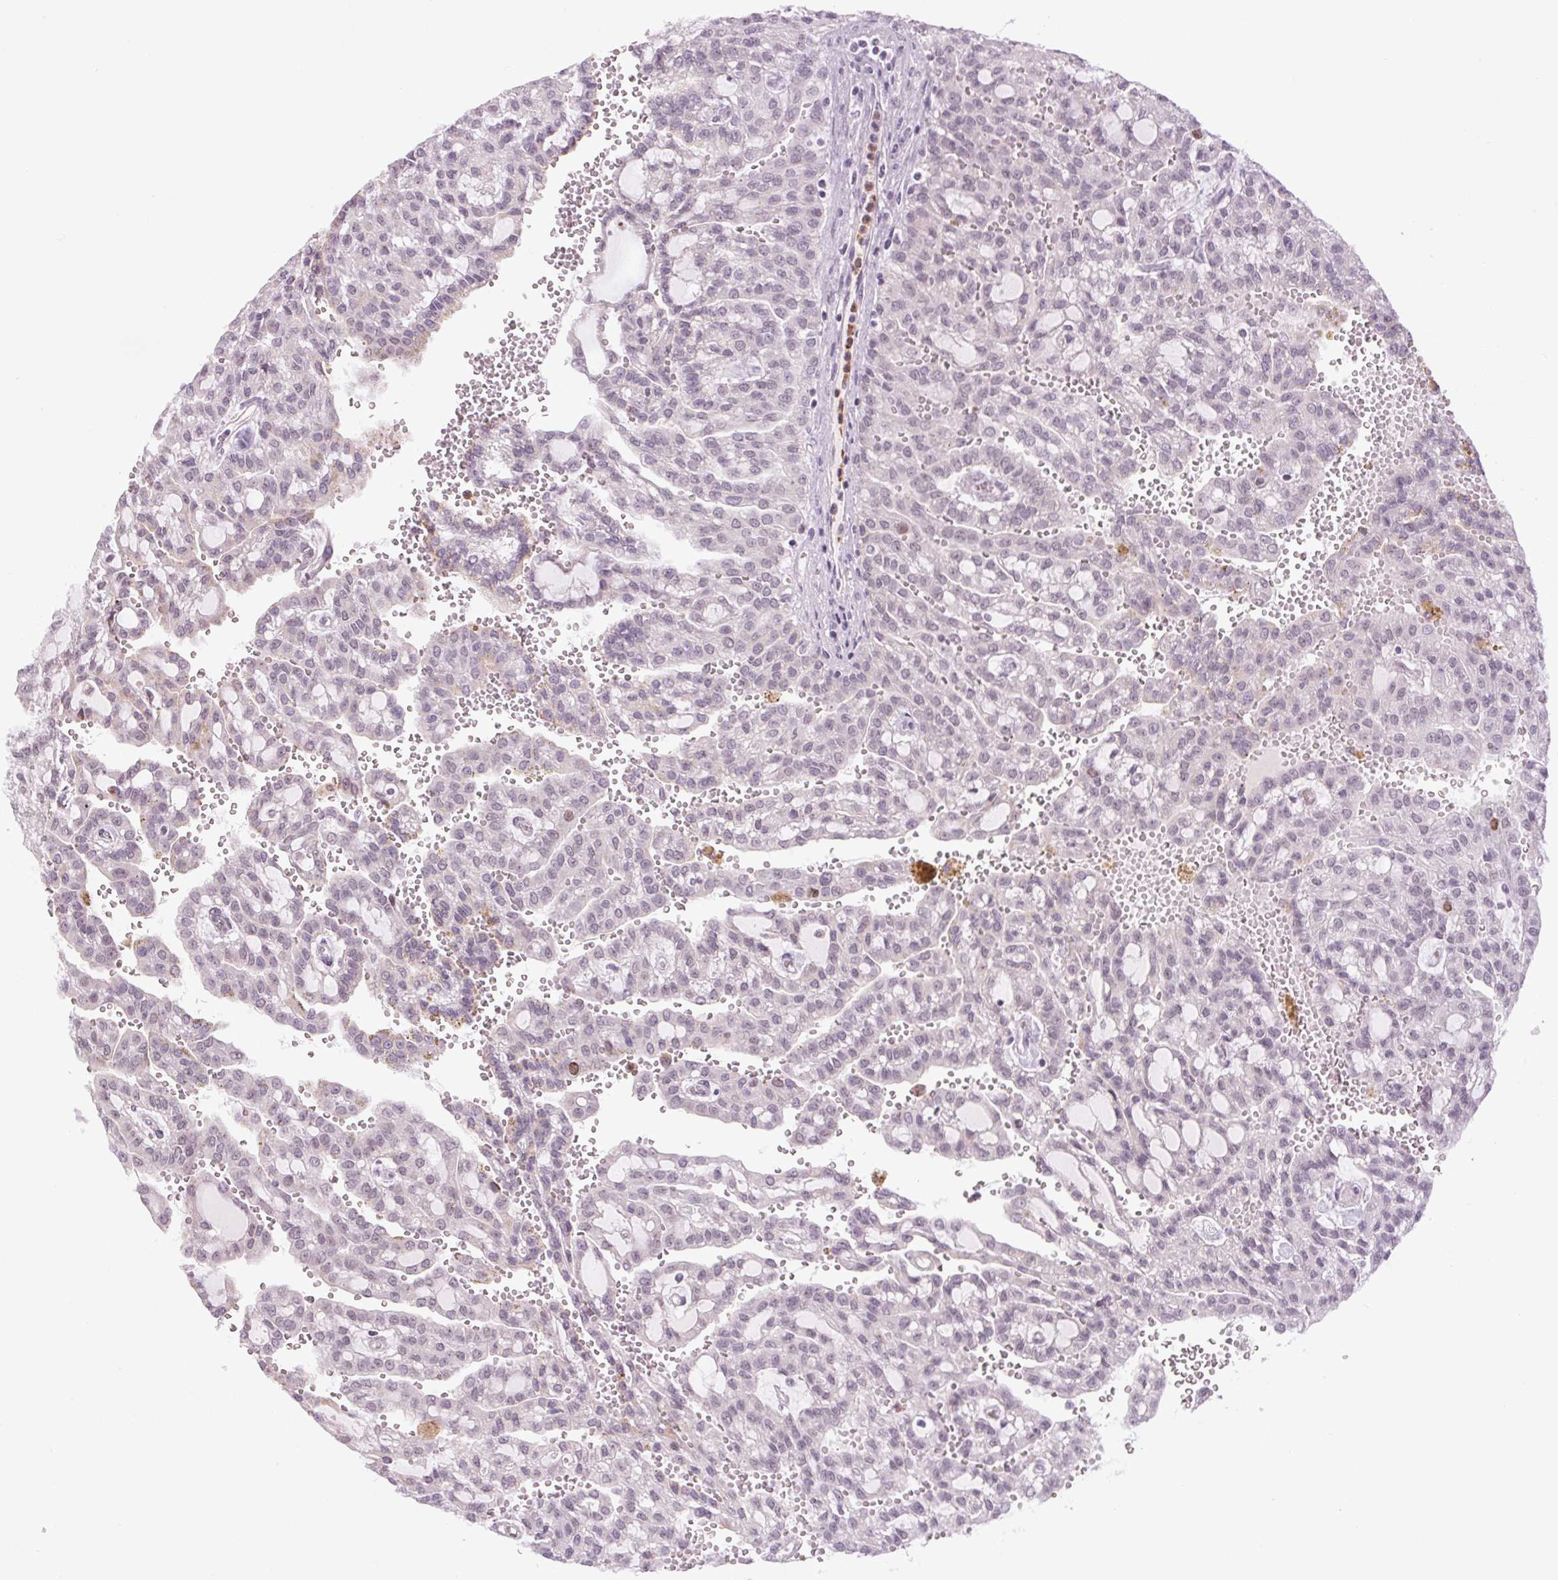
{"staining": {"intensity": "negative", "quantity": "none", "location": "none"}, "tissue": "renal cancer", "cell_type": "Tumor cells", "image_type": "cancer", "snomed": [{"axis": "morphology", "description": "Adenocarcinoma, NOS"}, {"axis": "topography", "description": "Kidney"}], "caption": "Immunohistochemistry of human renal adenocarcinoma shows no expression in tumor cells. The staining was performed using DAB to visualize the protein expression in brown, while the nuclei were stained in blue with hematoxylin (Magnification: 20x).", "gene": "SMIM6", "patient": {"sex": "male", "age": 63}}